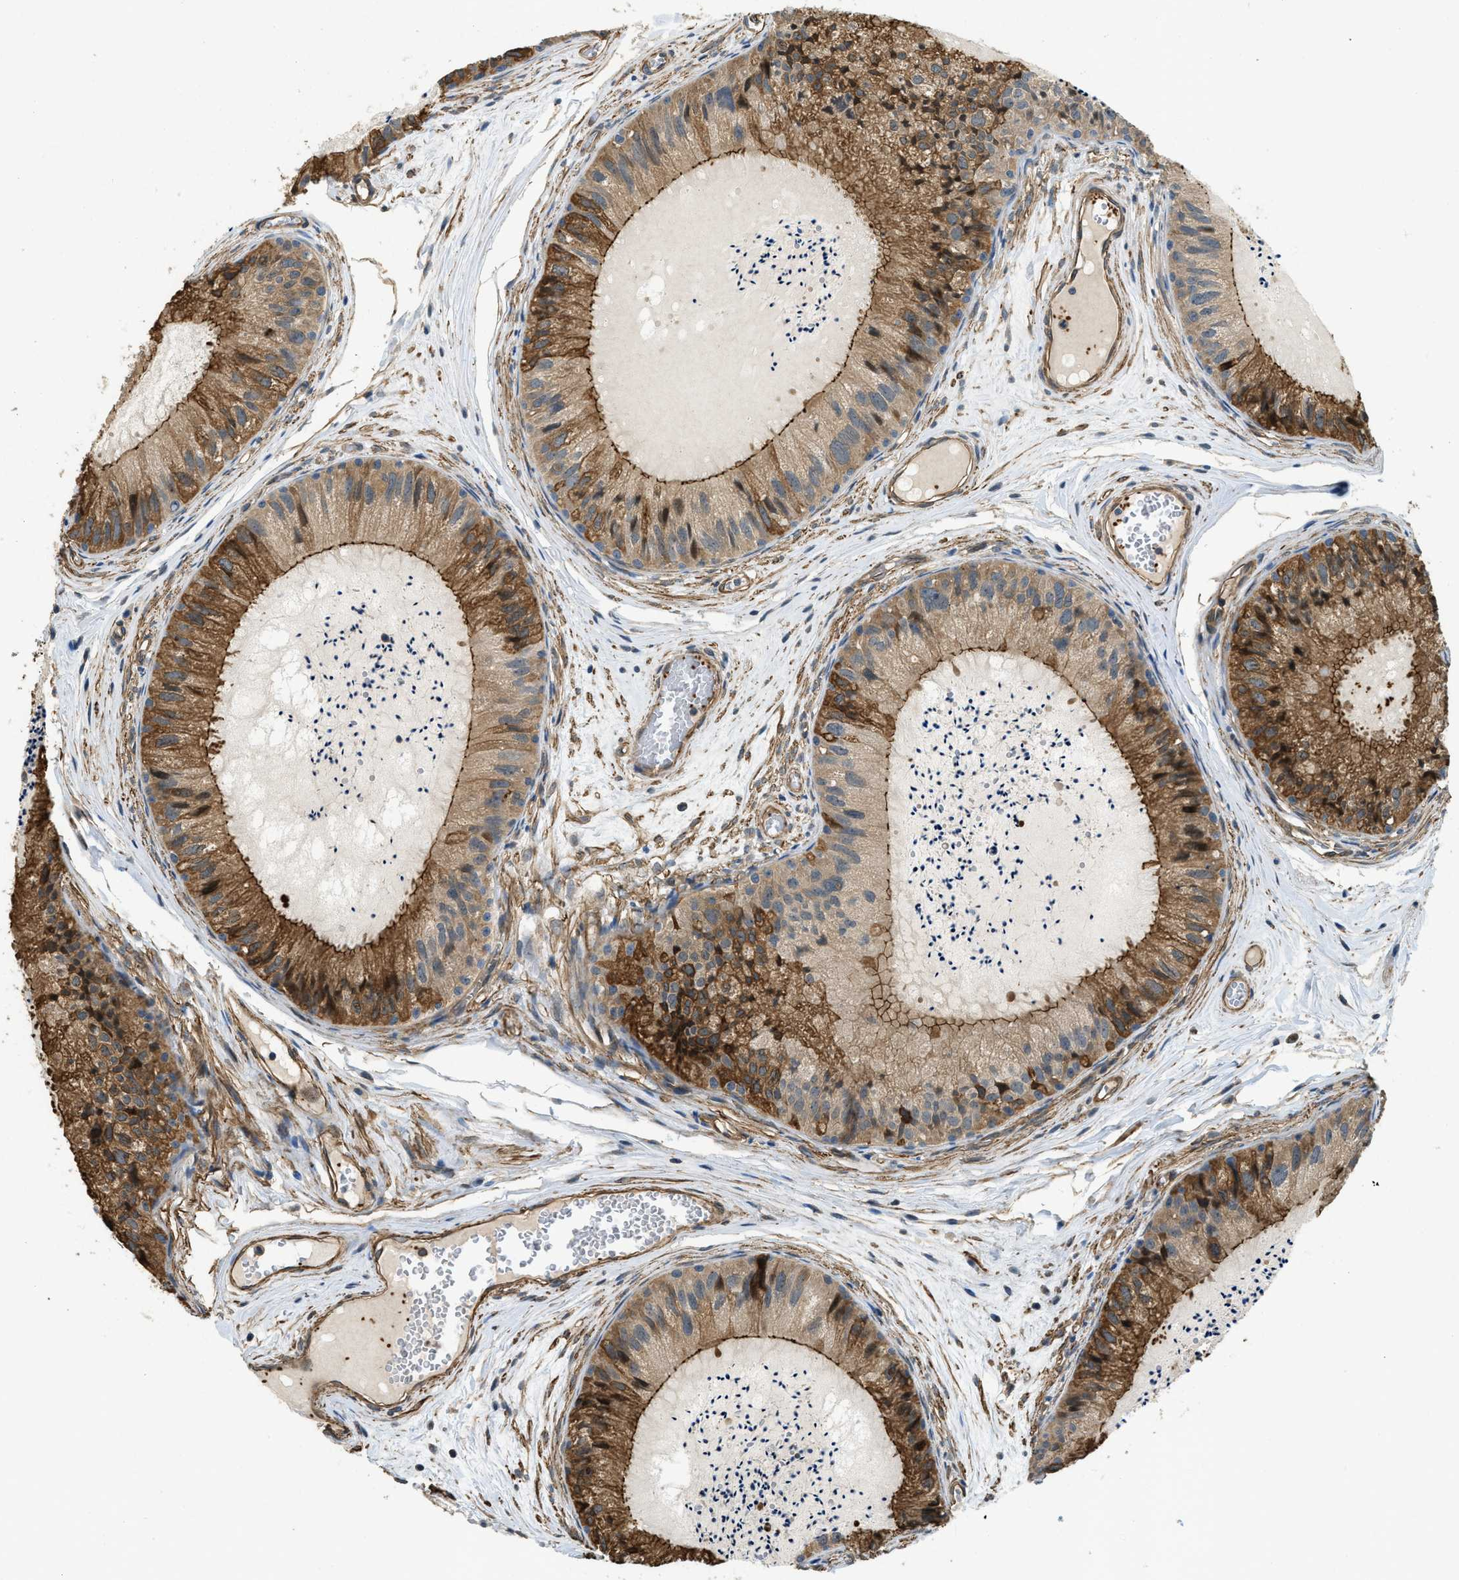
{"staining": {"intensity": "moderate", "quantity": ">75%", "location": "cytoplasmic/membranous"}, "tissue": "epididymis", "cell_type": "Glandular cells", "image_type": "normal", "snomed": [{"axis": "morphology", "description": "Normal tissue, NOS"}, {"axis": "topography", "description": "Epididymis"}], "caption": "Human epididymis stained with a brown dye demonstrates moderate cytoplasmic/membranous positive expression in approximately >75% of glandular cells.", "gene": "CGN", "patient": {"sex": "male", "age": 31}}